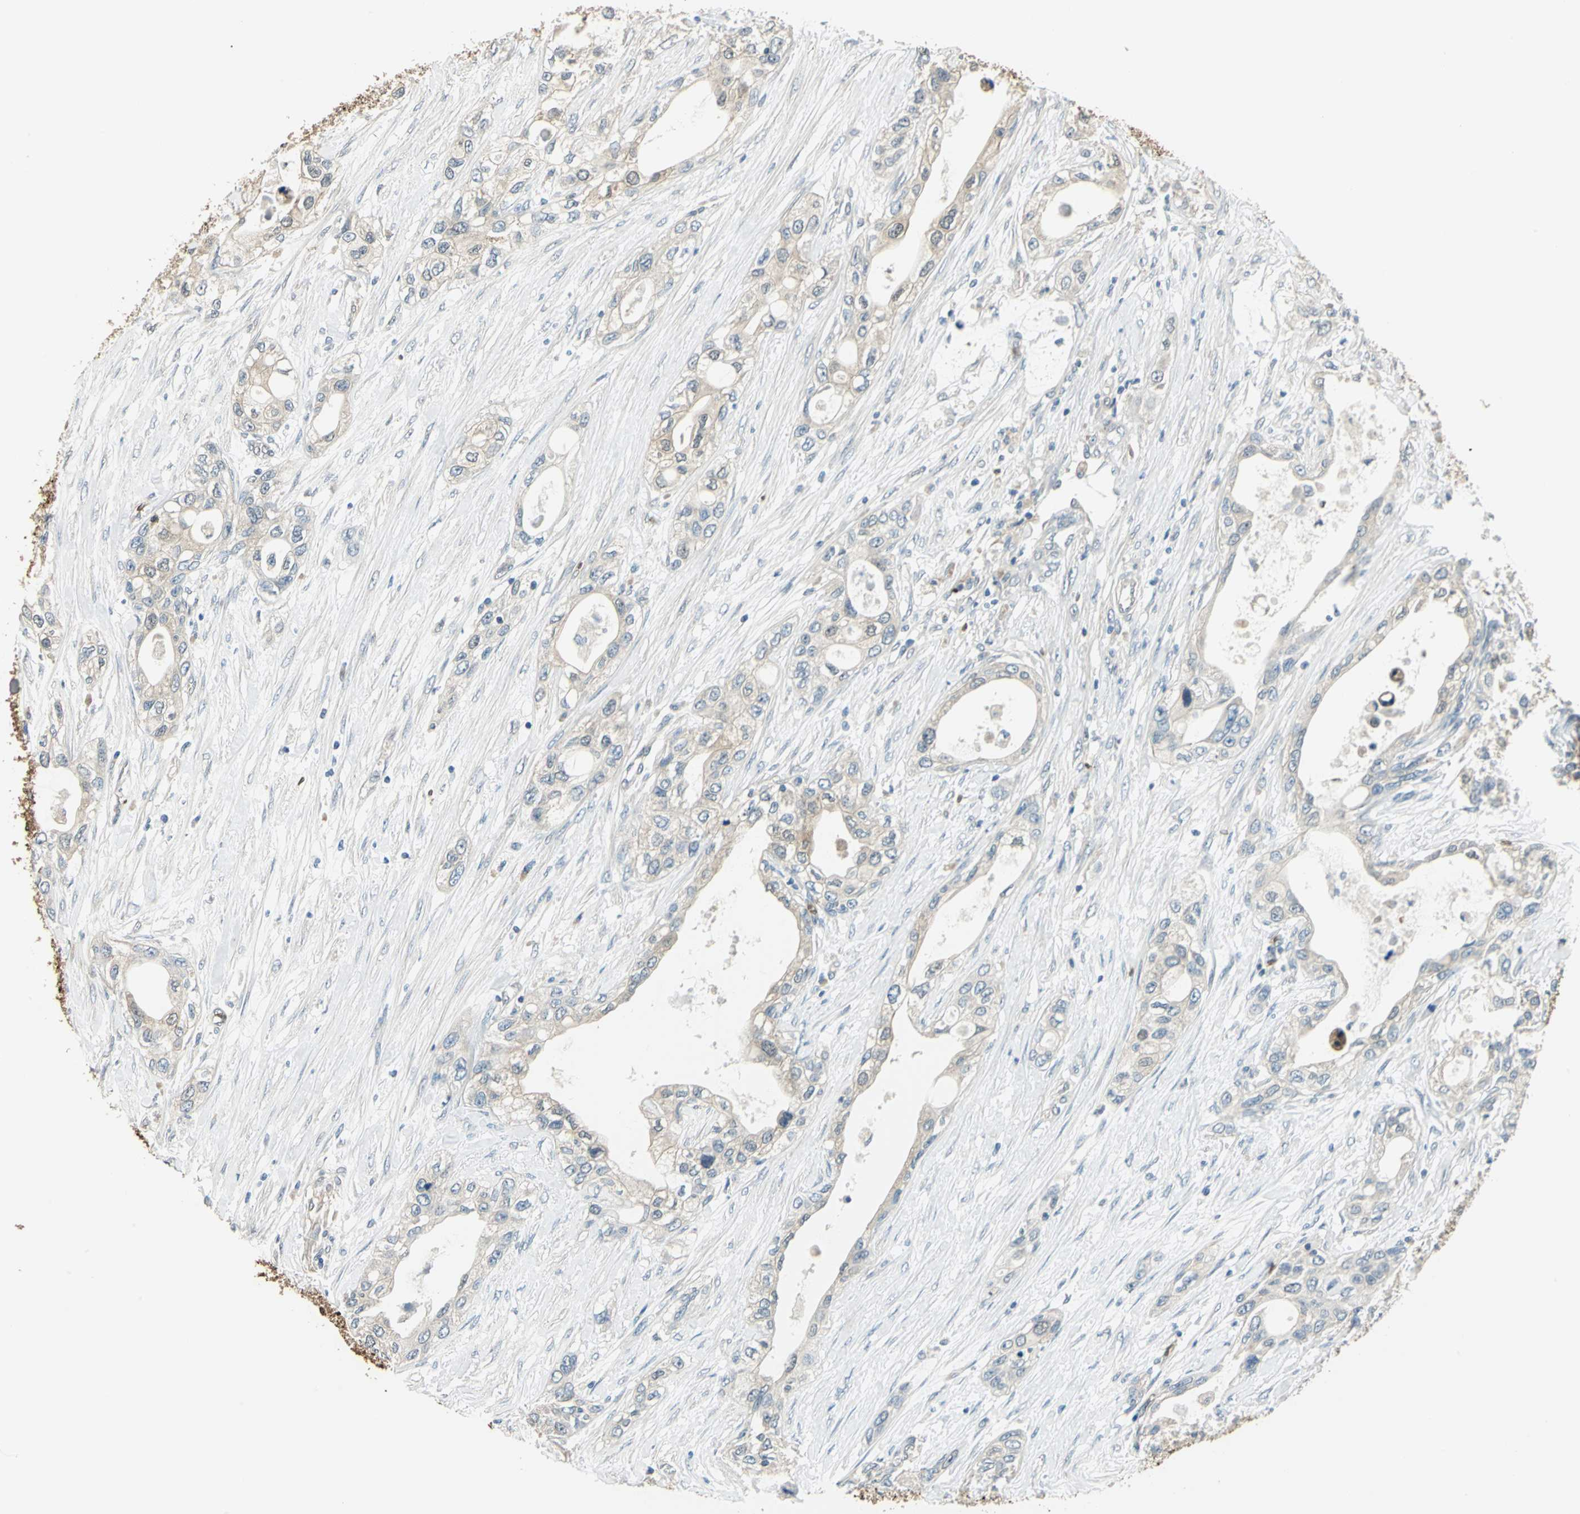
{"staining": {"intensity": "weak", "quantity": "25%-75%", "location": "cytoplasmic/membranous"}, "tissue": "pancreatic cancer", "cell_type": "Tumor cells", "image_type": "cancer", "snomed": [{"axis": "morphology", "description": "Adenocarcinoma, NOS"}, {"axis": "topography", "description": "Pancreas"}], "caption": "A low amount of weak cytoplasmic/membranous staining is present in approximately 25%-75% of tumor cells in pancreatic cancer tissue.", "gene": "DDAH1", "patient": {"sex": "female", "age": 70}}